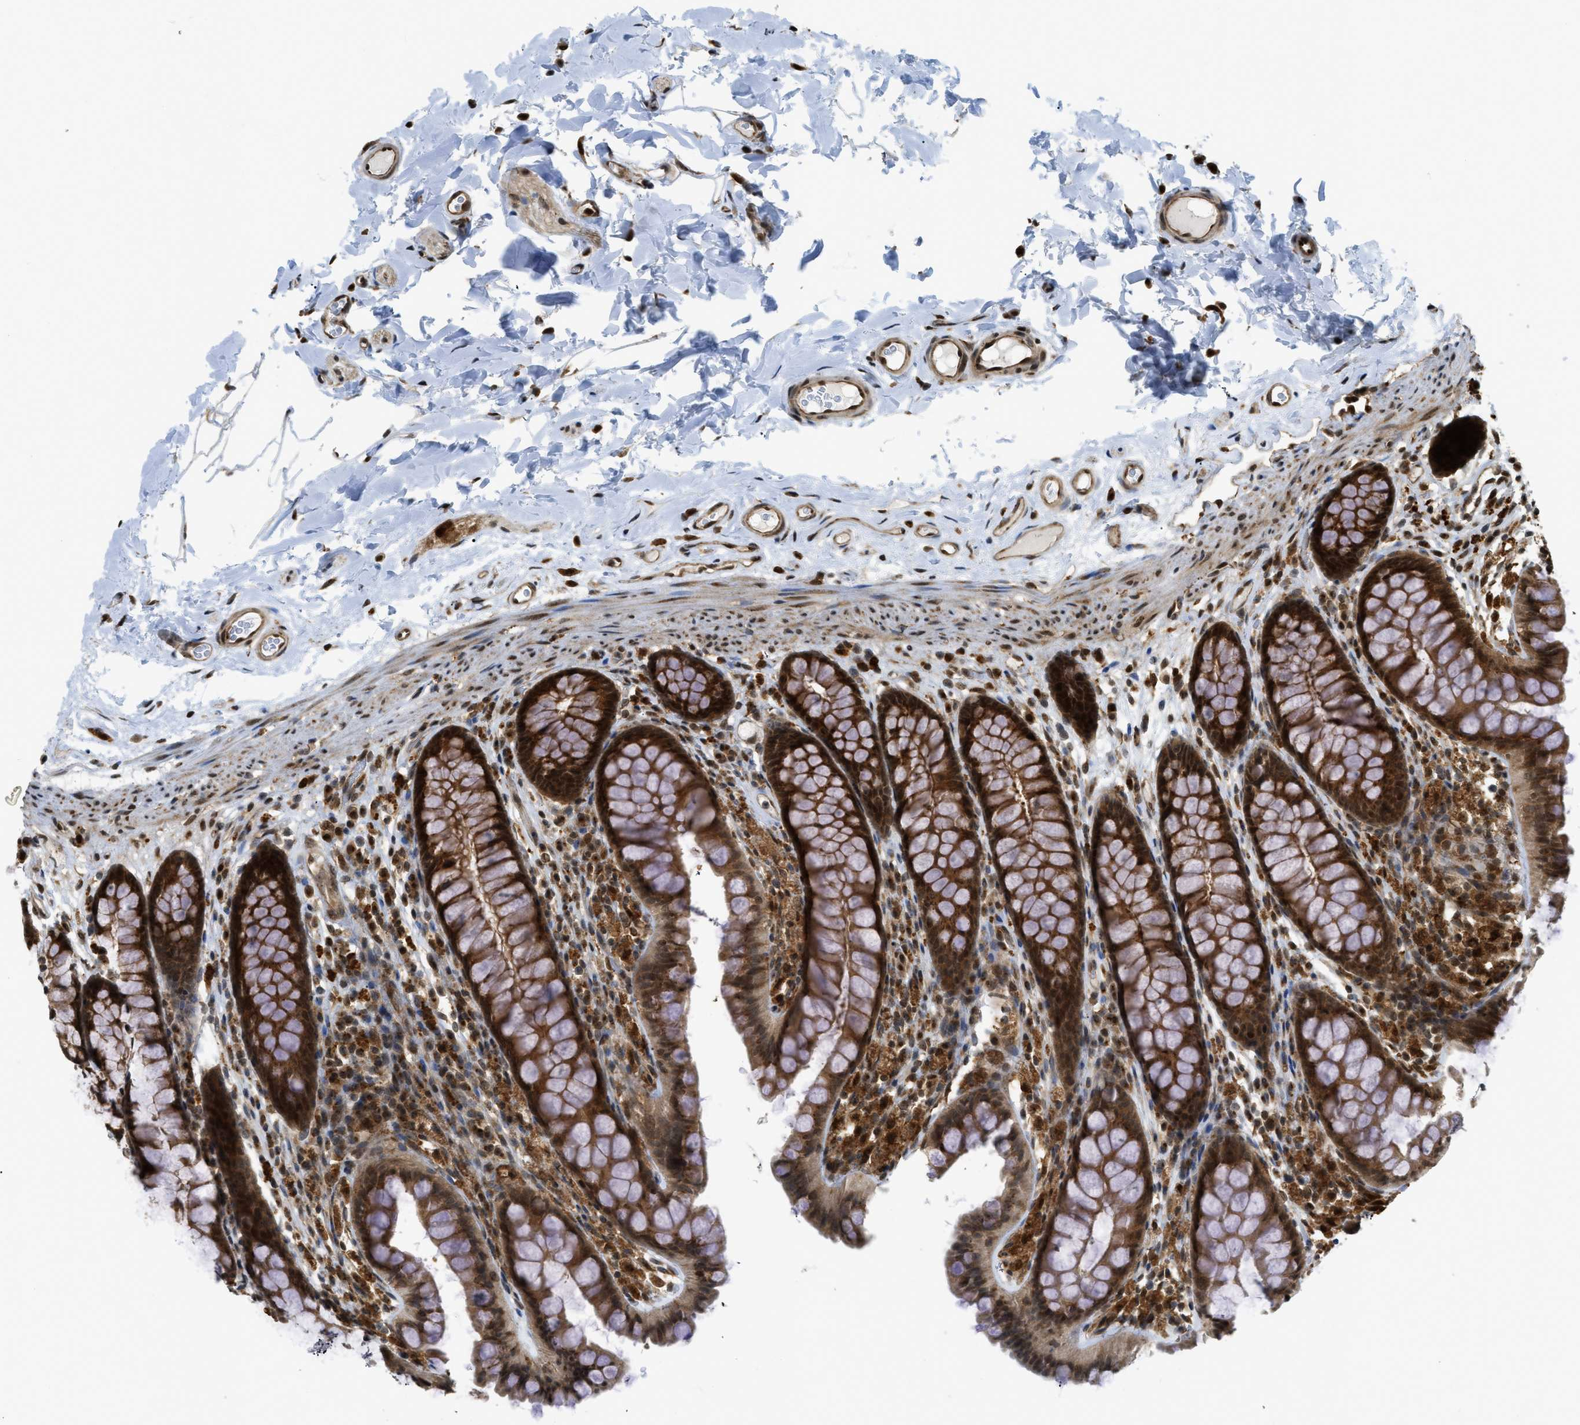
{"staining": {"intensity": "moderate", "quantity": ">75%", "location": "cytoplasmic/membranous,nuclear"}, "tissue": "colon", "cell_type": "Endothelial cells", "image_type": "normal", "snomed": [{"axis": "morphology", "description": "Normal tissue, NOS"}, {"axis": "topography", "description": "Colon"}], "caption": "Colon stained for a protein (brown) exhibits moderate cytoplasmic/membranous,nuclear positive positivity in about >75% of endothelial cells.", "gene": "TACC1", "patient": {"sex": "female", "age": 55}}